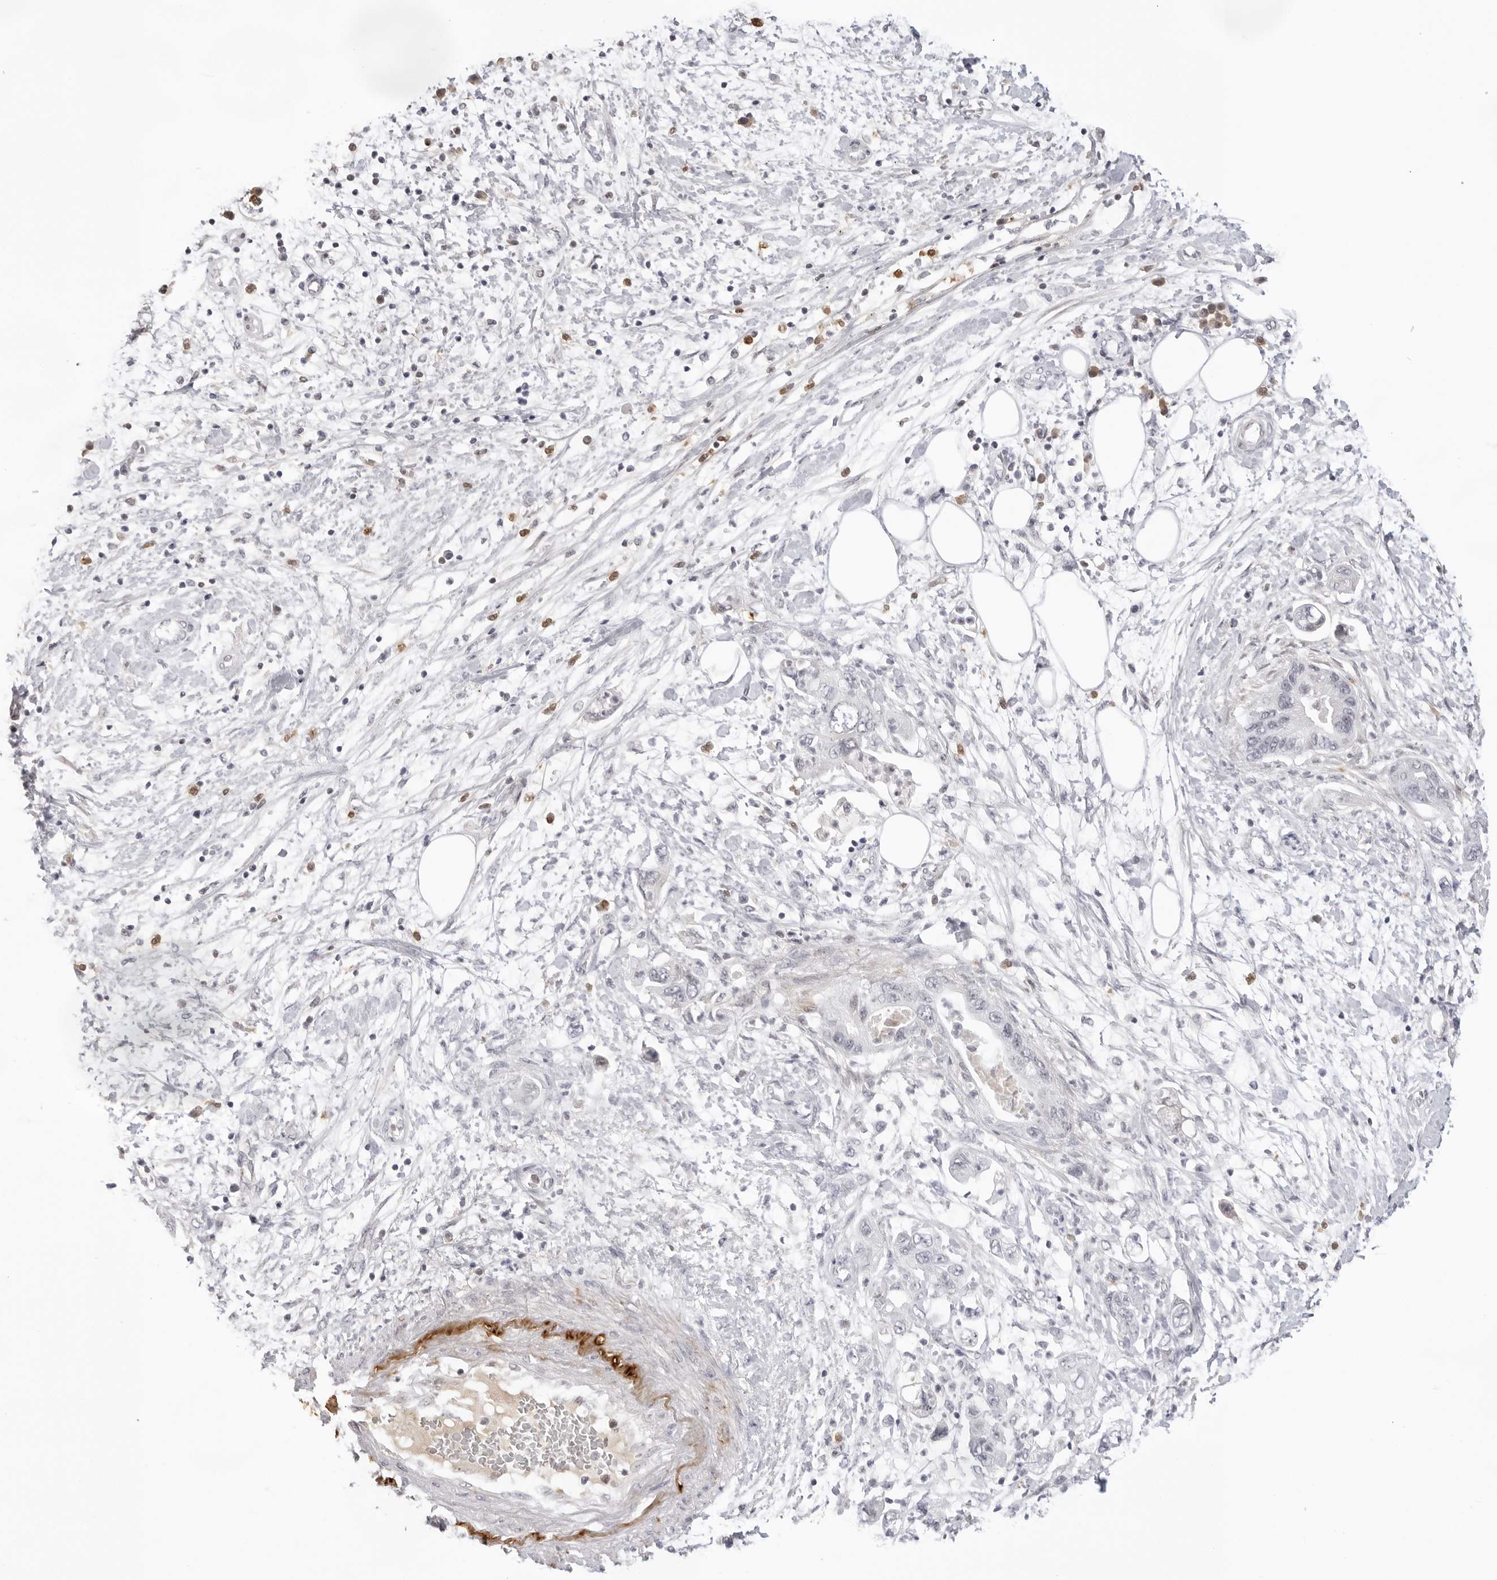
{"staining": {"intensity": "negative", "quantity": "none", "location": "none"}, "tissue": "pancreatic cancer", "cell_type": "Tumor cells", "image_type": "cancer", "snomed": [{"axis": "morphology", "description": "Adenocarcinoma, NOS"}, {"axis": "topography", "description": "Pancreas"}], "caption": "Tumor cells show no significant expression in adenocarcinoma (pancreatic). The staining was performed using DAB (3,3'-diaminobenzidine) to visualize the protein expression in brown, while the nuclei were stained in blue with hematoxylin (Magnification: 20x).", "gene": "STRADB", "patient": {"sex": "female", "age": 73}}